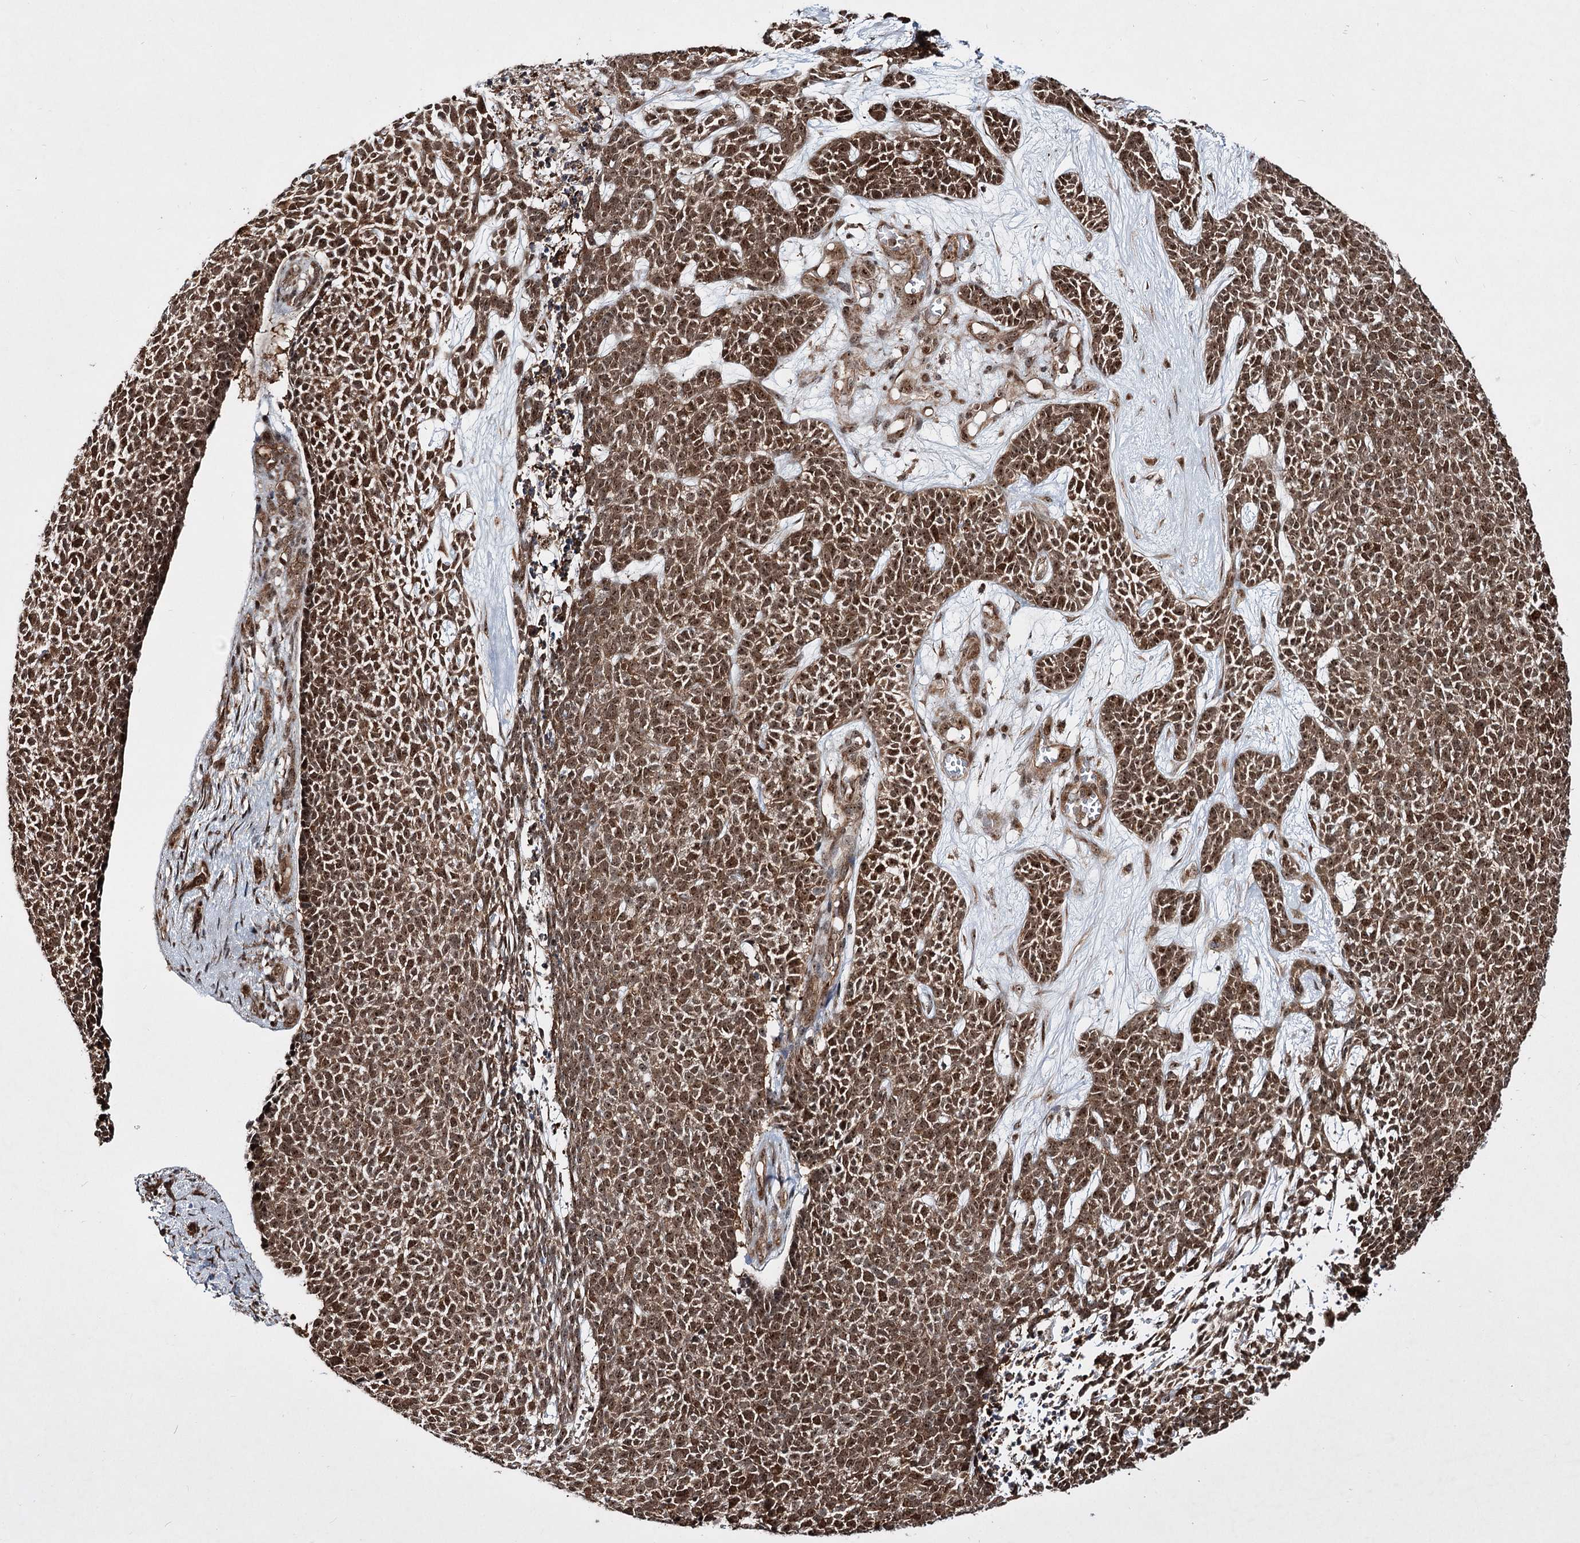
{"staining": {"intensity": "strong", "quantity": ">75%", "location": "cytoplasmic/membranous,nuclear"}, "tissue": "skin cancer", "cell_type": "Tumor cells", "image_type": "cancer", "snomed": [{"axis": "morphology", "description": "Basal cell carcinoma"}, {"axis": "topography", "description": "Skin"}], "caption": "Brown immunohistochemical staining in human skin basal cell carcinoma exhibits strong cytoplasmic/membranous and nuclear positivity in about >75% of tumor cells.", "gene": "SERINC5", "patient": {"sex": "female", "age": 84}}